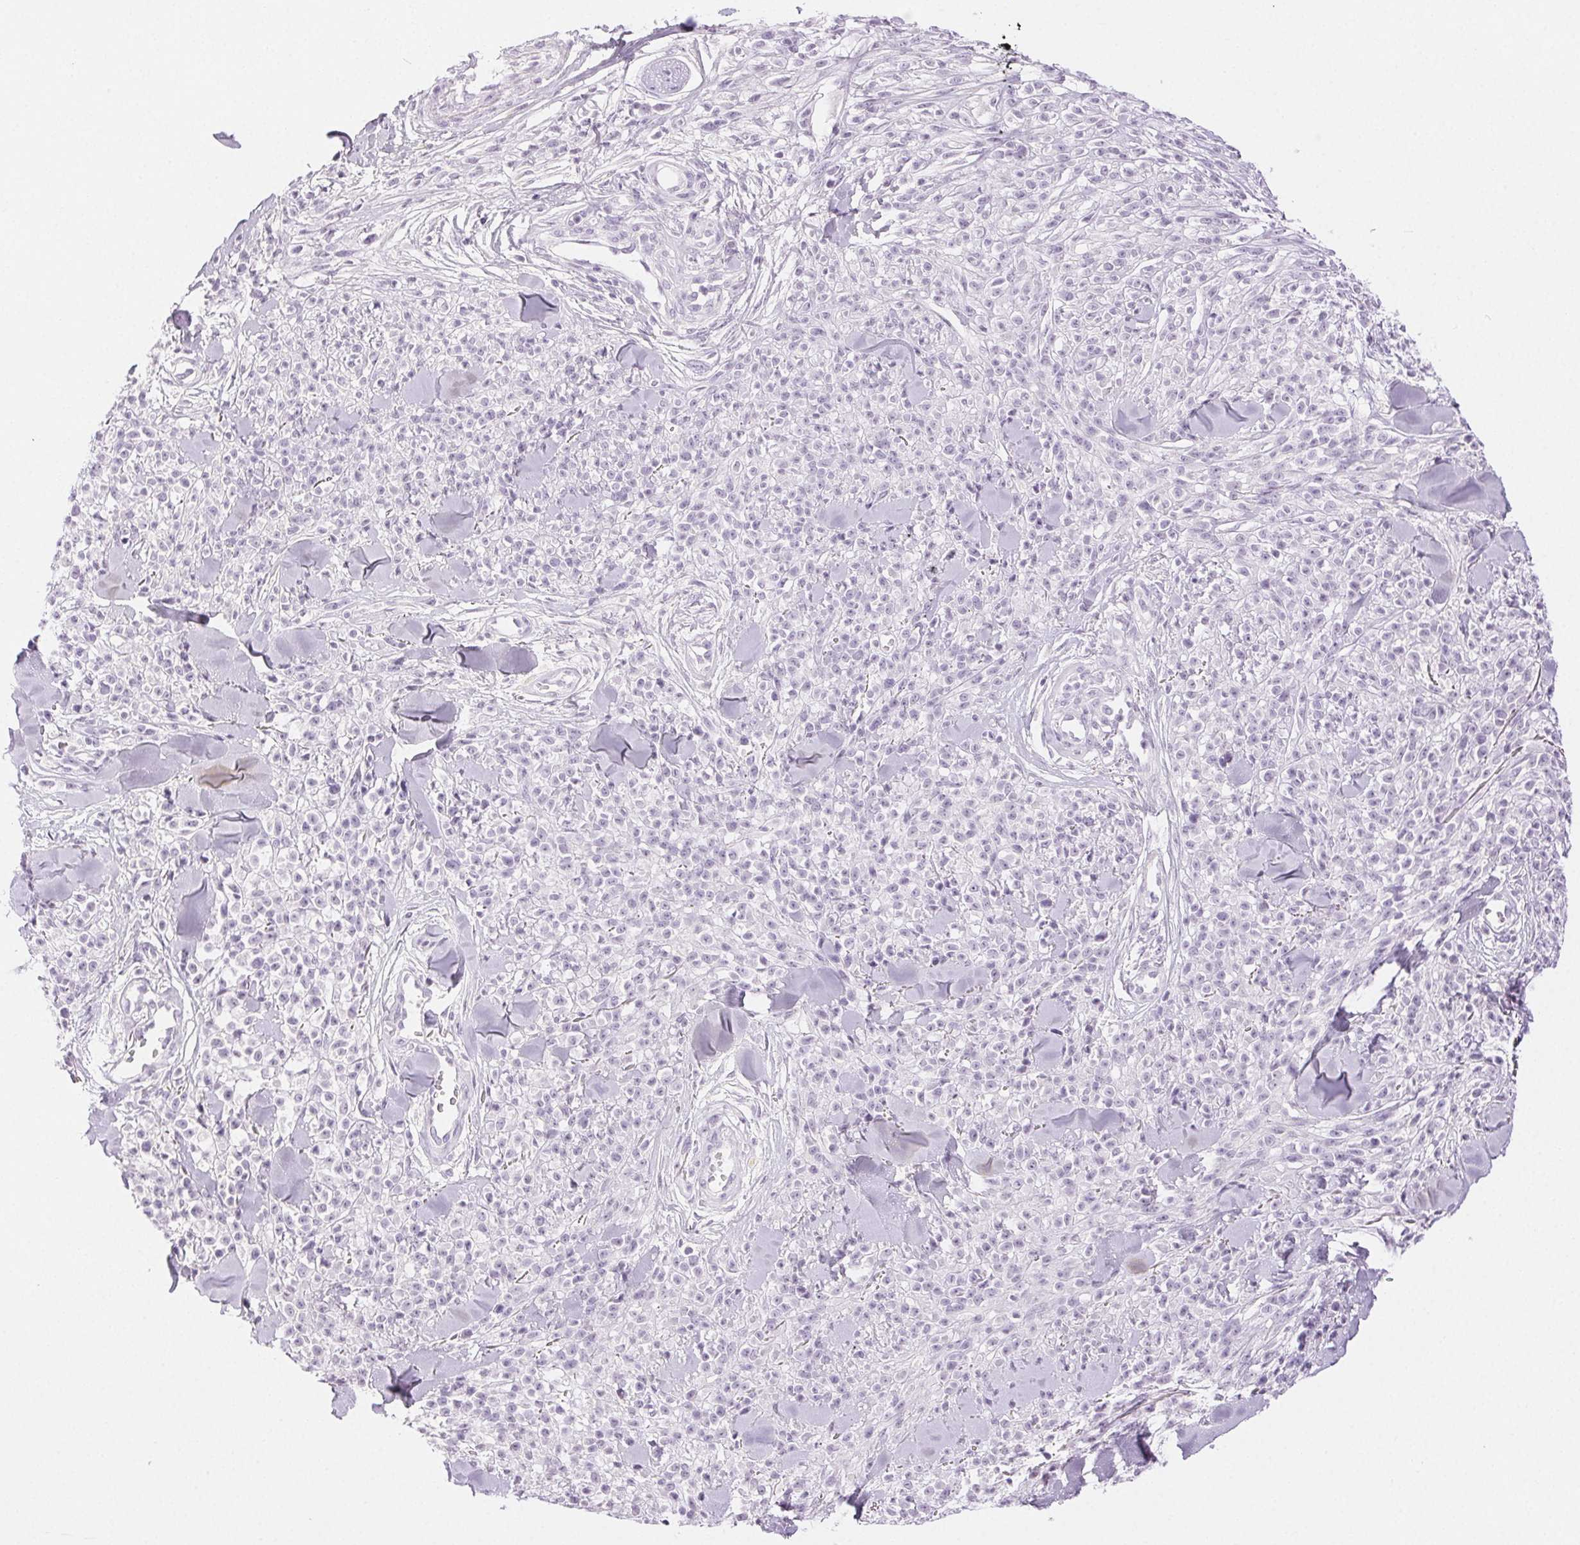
{"staining": {"intensity": "negative", "quantity": "none", "location": "none"}, "tissue": "melanoma", "cell_type": "Tumor cells", "image_type": "cancer", "snomed": [{"axis": "morphology", "description": "Malignant melanoma, NOS"}, {"axis": "topography", "description": "Skin"}, {"axis": "topography", "description": "Skin of trunk"}], "caption": "A photomicrograph of malignant melanoma stained for a protein shows no brown staining in tumor cells.", "gene": "SLC5A2", "patient": {"sex": "male", "age": 74}}